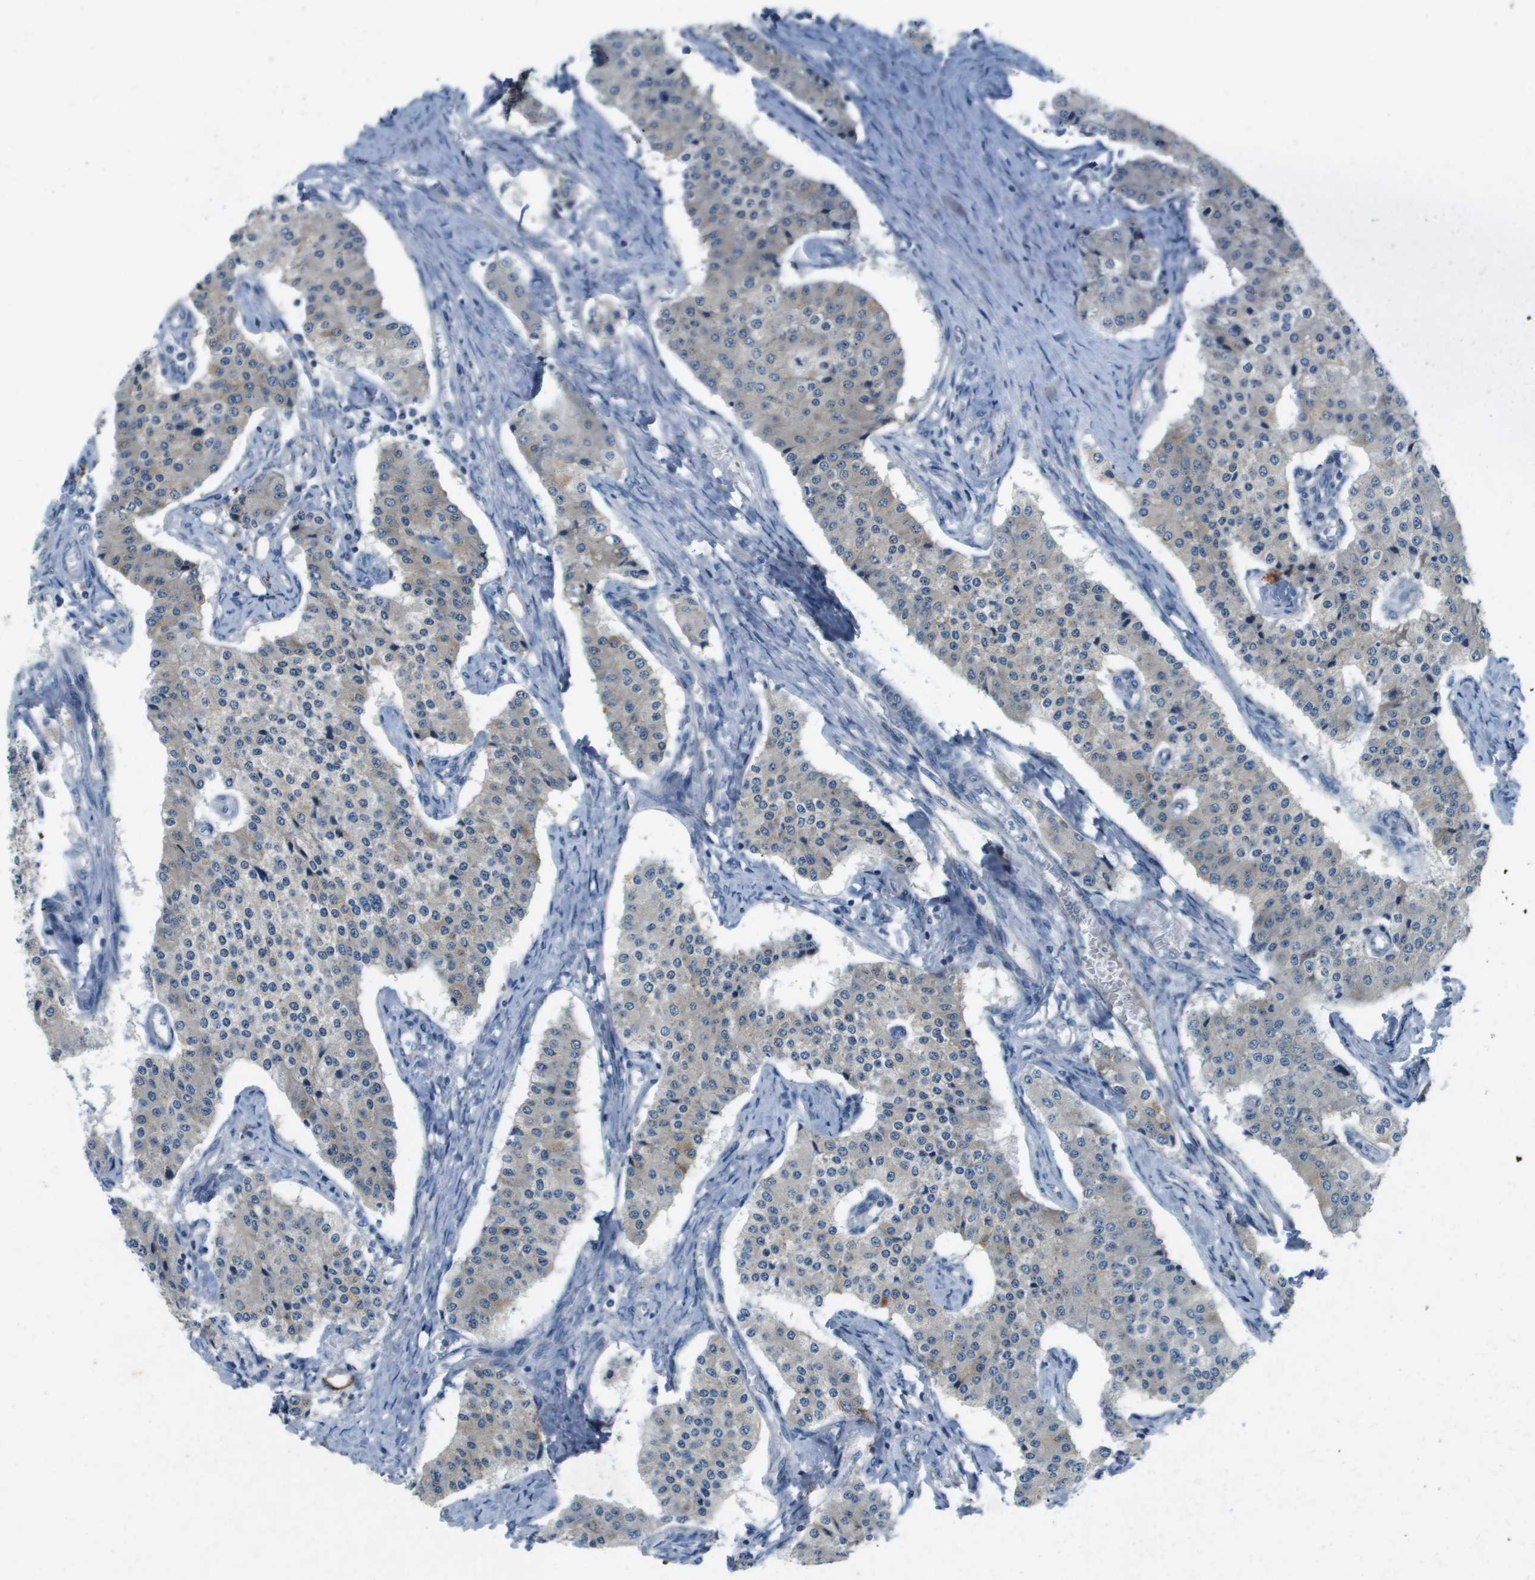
{"staining": {"intensity": "negative", "quantity": "none", "location": "none"}, "tissue": "carcinoid", "cell_type": "Tumor cells", "image_type": "cancer", "snomed": [{"axis": "morphology", "description": "Carcinoid, malignant, NOS"}, {"axis": "topography", "description": "Colon"}], "caption": "Carcinoid stained for a protein using immunohistochemistry (IHC) exhibits no positivity tumor cells.", "gene": "PGAP3", "patient": {"sex": "female", "age": 52}}